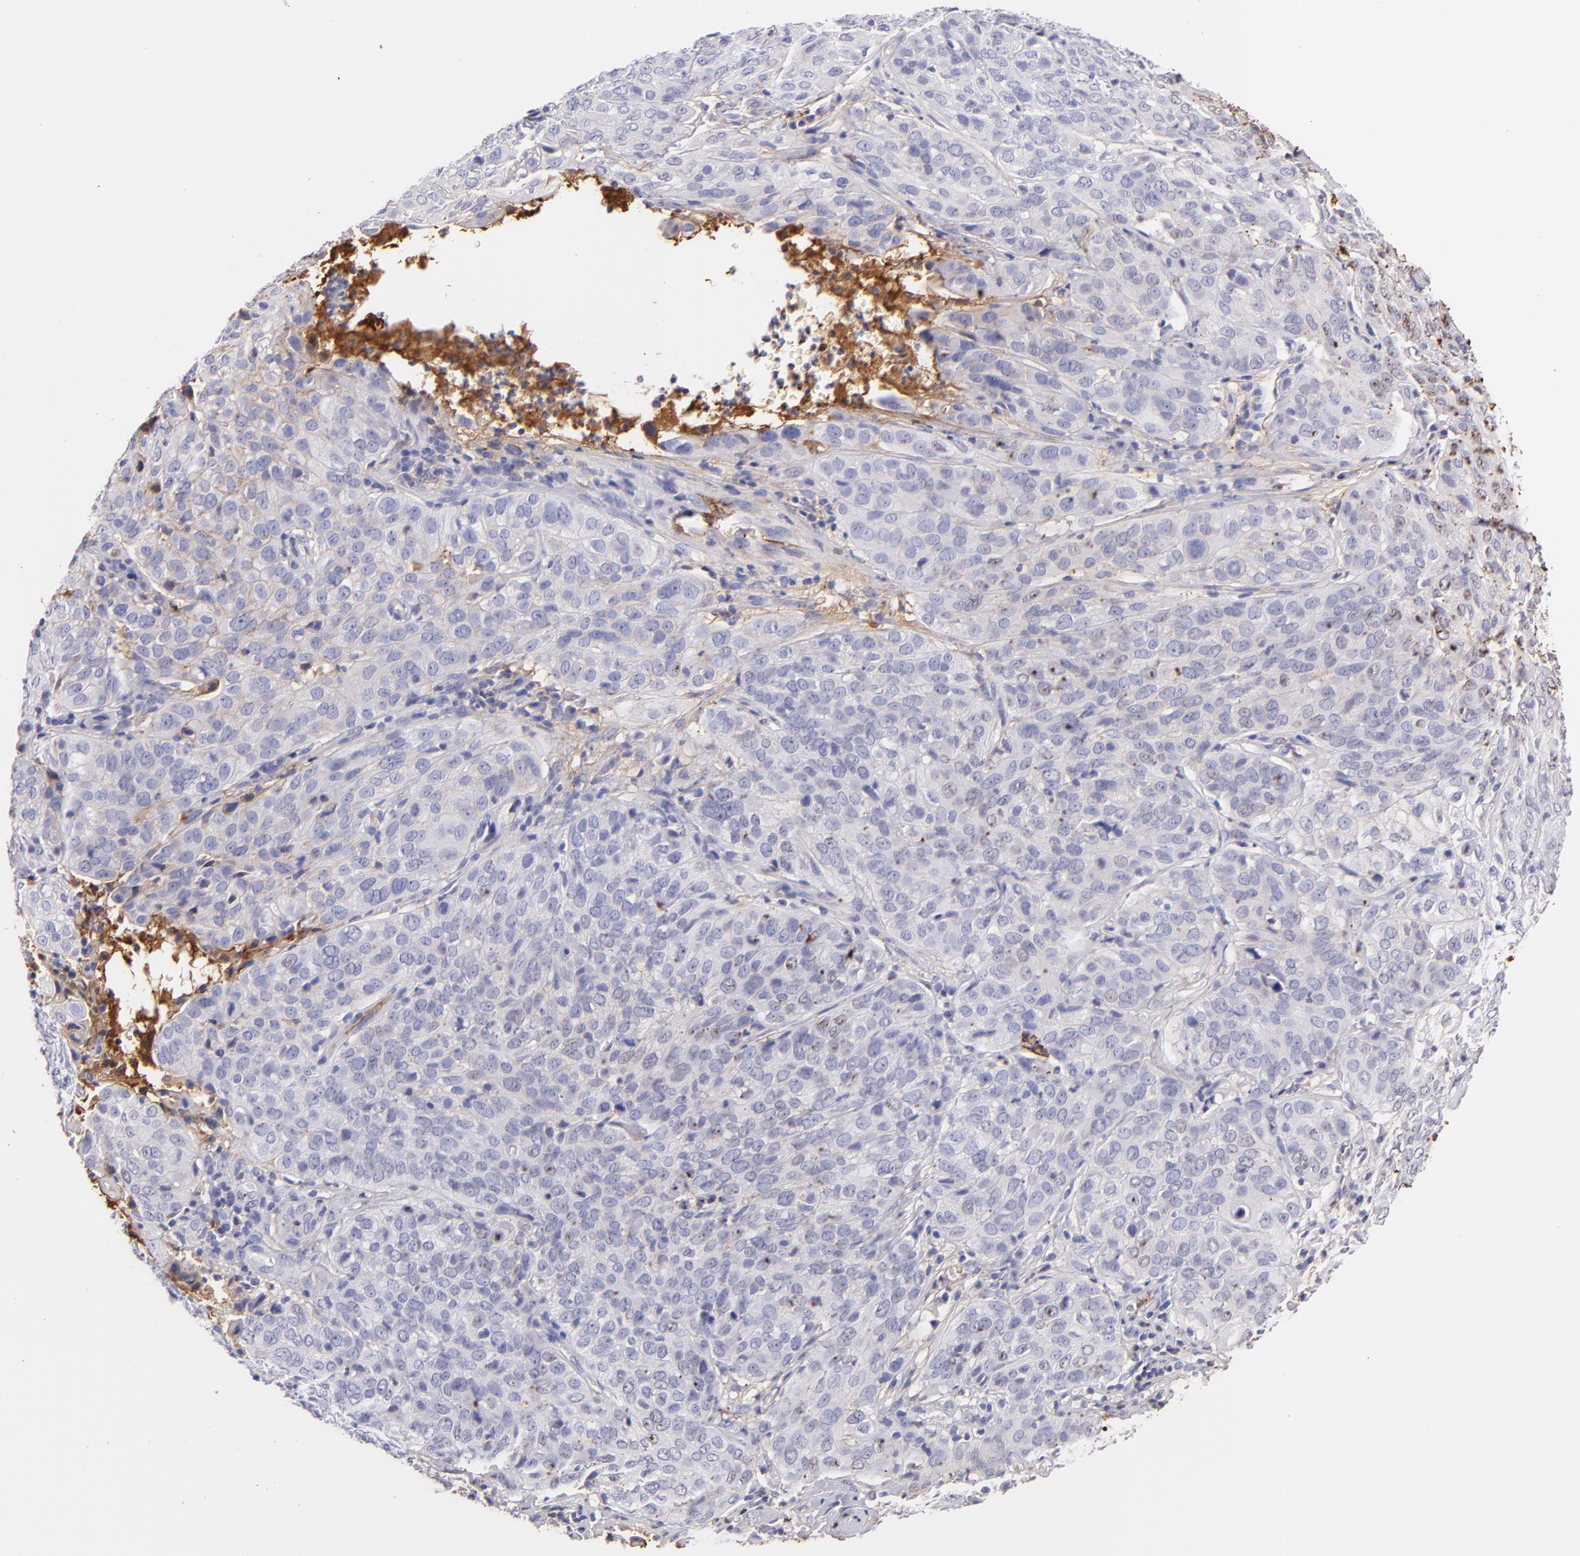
{"staining": {"intensity": "negative", "quantity": "none", "location": "none"}, "tissue": "cervical cancer", "cell_type": "Tumor cells", "image_type": "cancer", "snomed": [{"axis": "morphology", "description": "Squamous cell carcinoma, NOS"}, {"axis": "topography", "description": "Cervix"}], "caption": "Micrograph shows no significant protein positivity in tumor cells of cervical cancer. The staining is performed using DAB brown chromogen with nuclei counter-stained in using hematoxylin.", "gene": "FGB", "patient": {"sex": "female", "age": 38}}